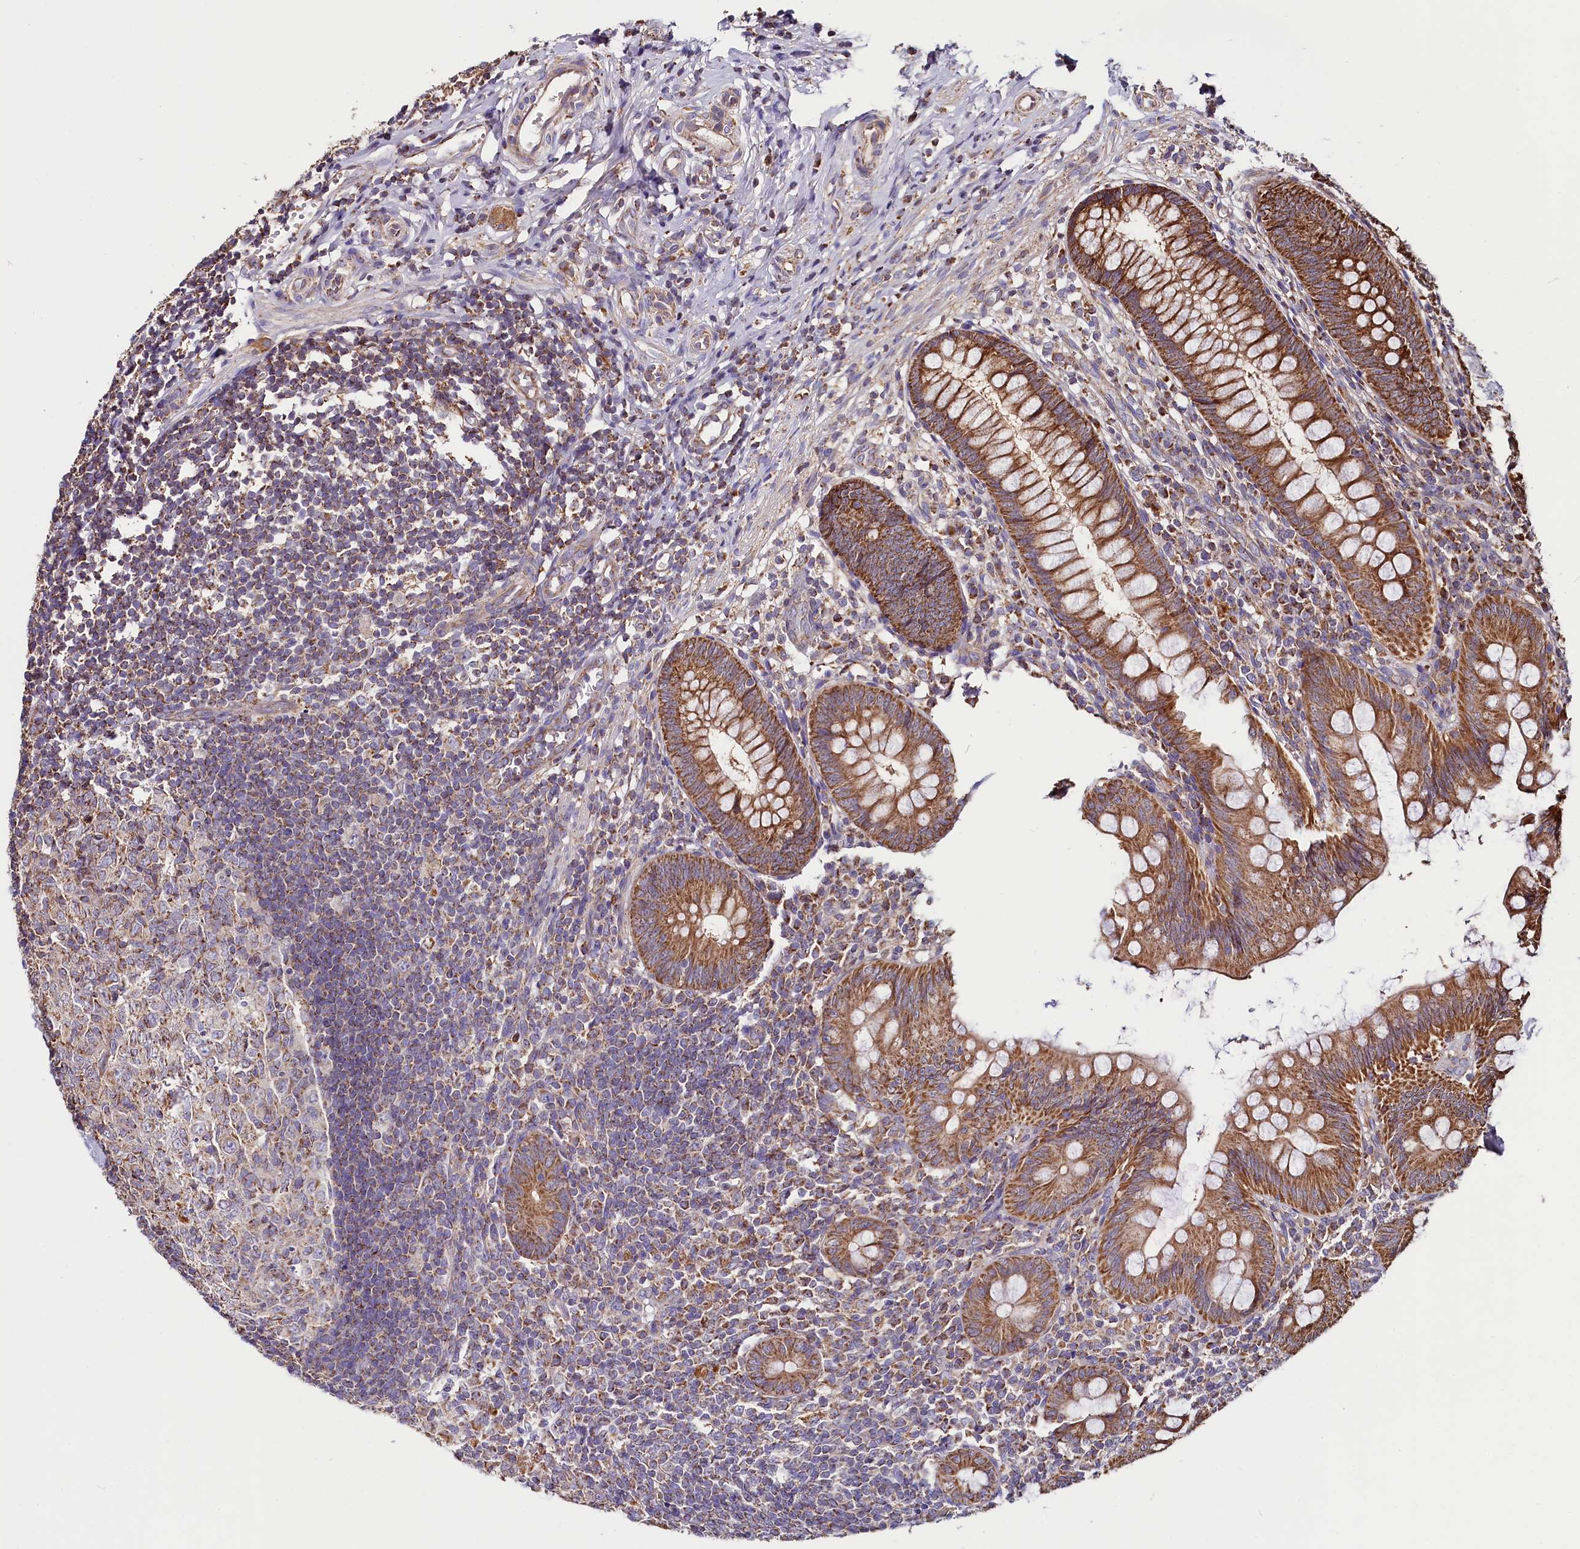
{"staining": {"intensity": "moderate", "quantity": ">75%", "location": "cytoplasmic/membranous"}, "tissue": "appendix", "cell_type": "Glandular cells", "image_type": "normal", "snomed": [{"axis": "morphology", "description": "Normal tissue, NOS"}, {"axis": "topography", "description": "Appendix"}], "caption": "The image demonstrates staining of unremarkable appendix, revealing moderate cytoplasmic/membranous protein staining (brown color) within glandular cells. Immunohistochemistry (ihc) stains the protein of interest in brown and the nuclei are stained blue.", "gene": "NUDT15", "patient": {"sex": "male", "age": 14}}